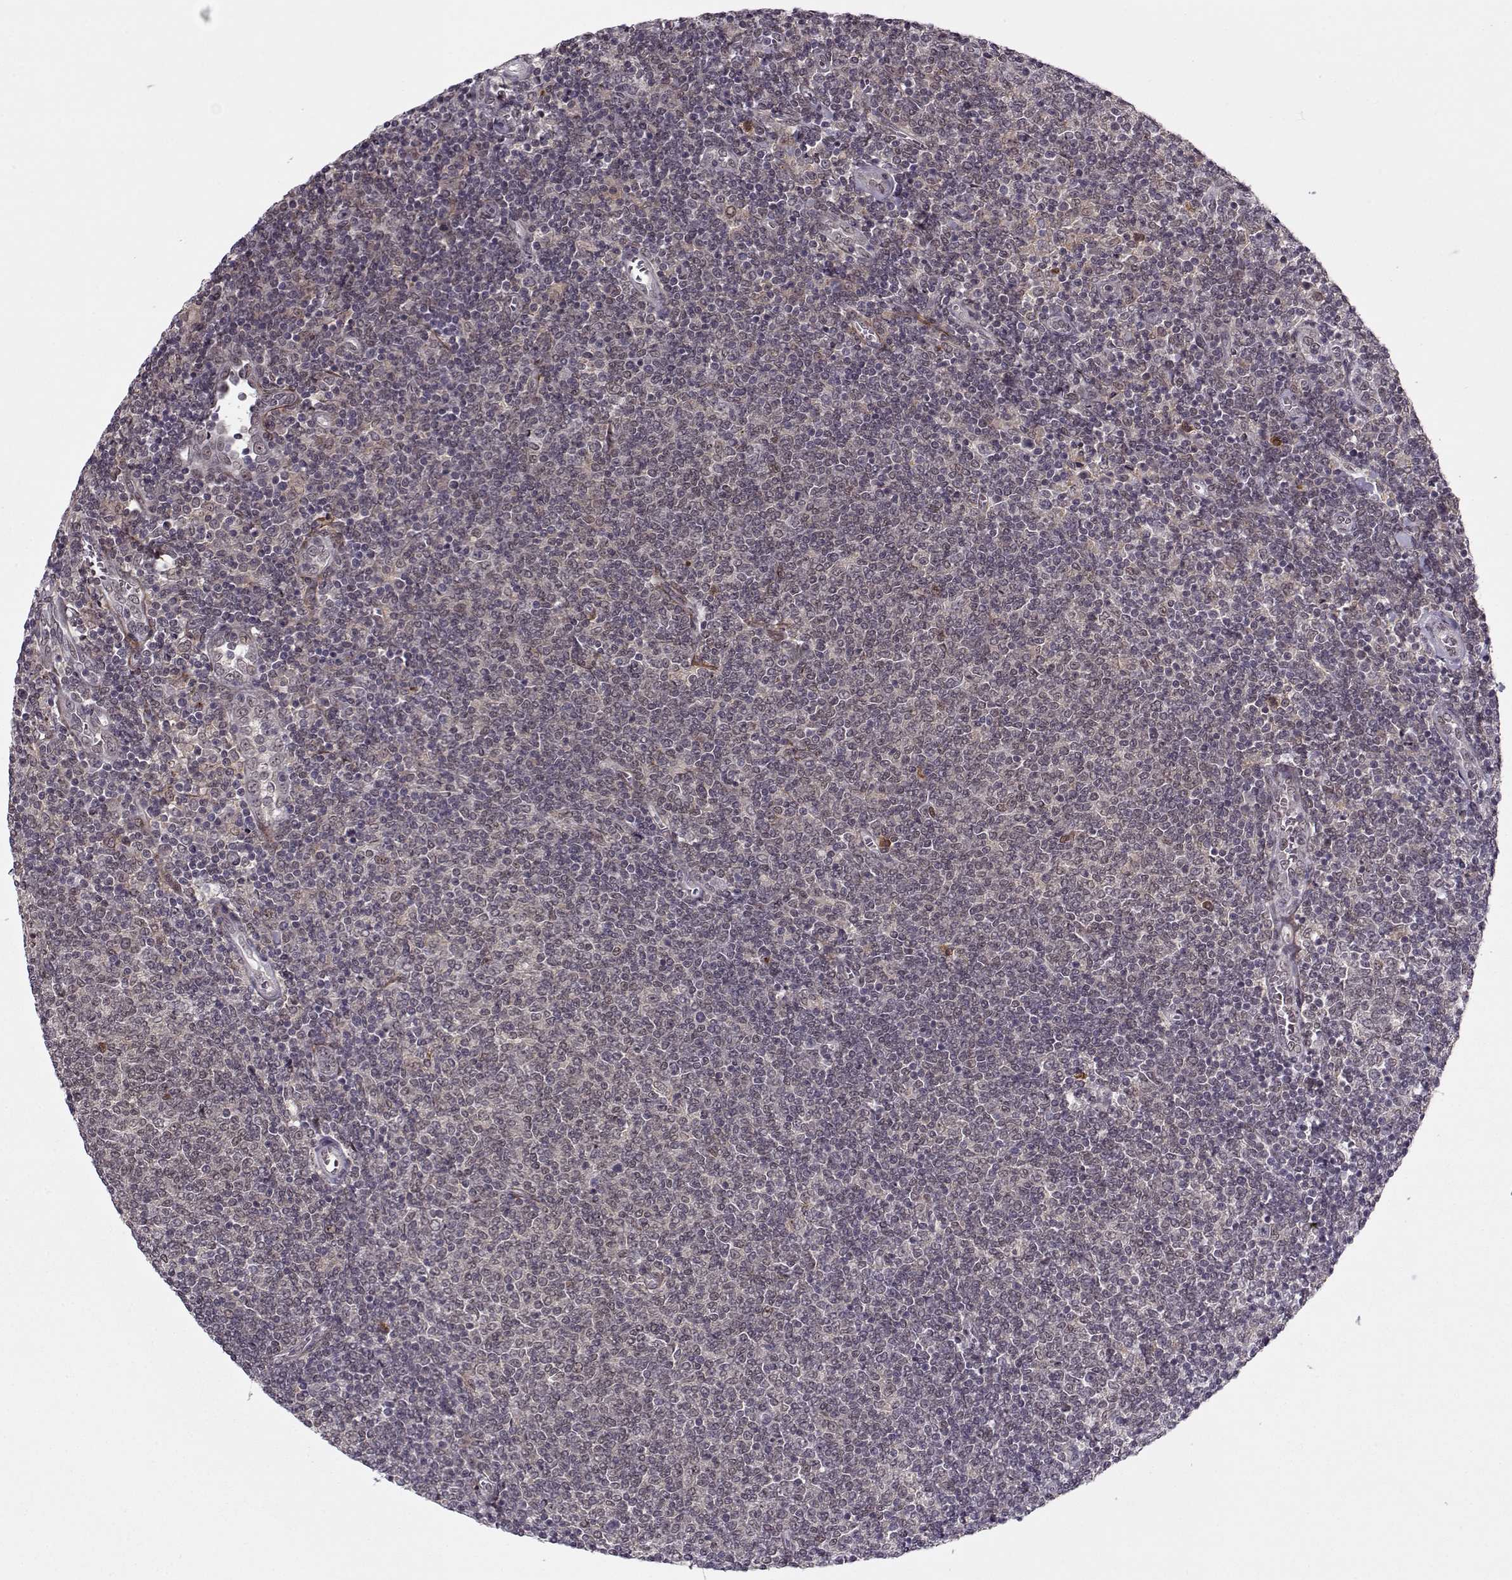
{"staining": {"intensity": "negative", "quantity": "none", "location": "none"}, "tissue": "lymphoma", "cell_type": "Tumor cells", "image_type": "cancer", "snomed": [{"axis": "morphology", "description": "Malignant lymphoma, non-Hodgkin's type, Low grade"}, {"axis": "topography", "description": "Lymph node"}], "caption": "An image of human lymphoma is negative for staining in tumor cells.", "gene": "DENND4B", "patient": {"sex": "male", "age": 52}}